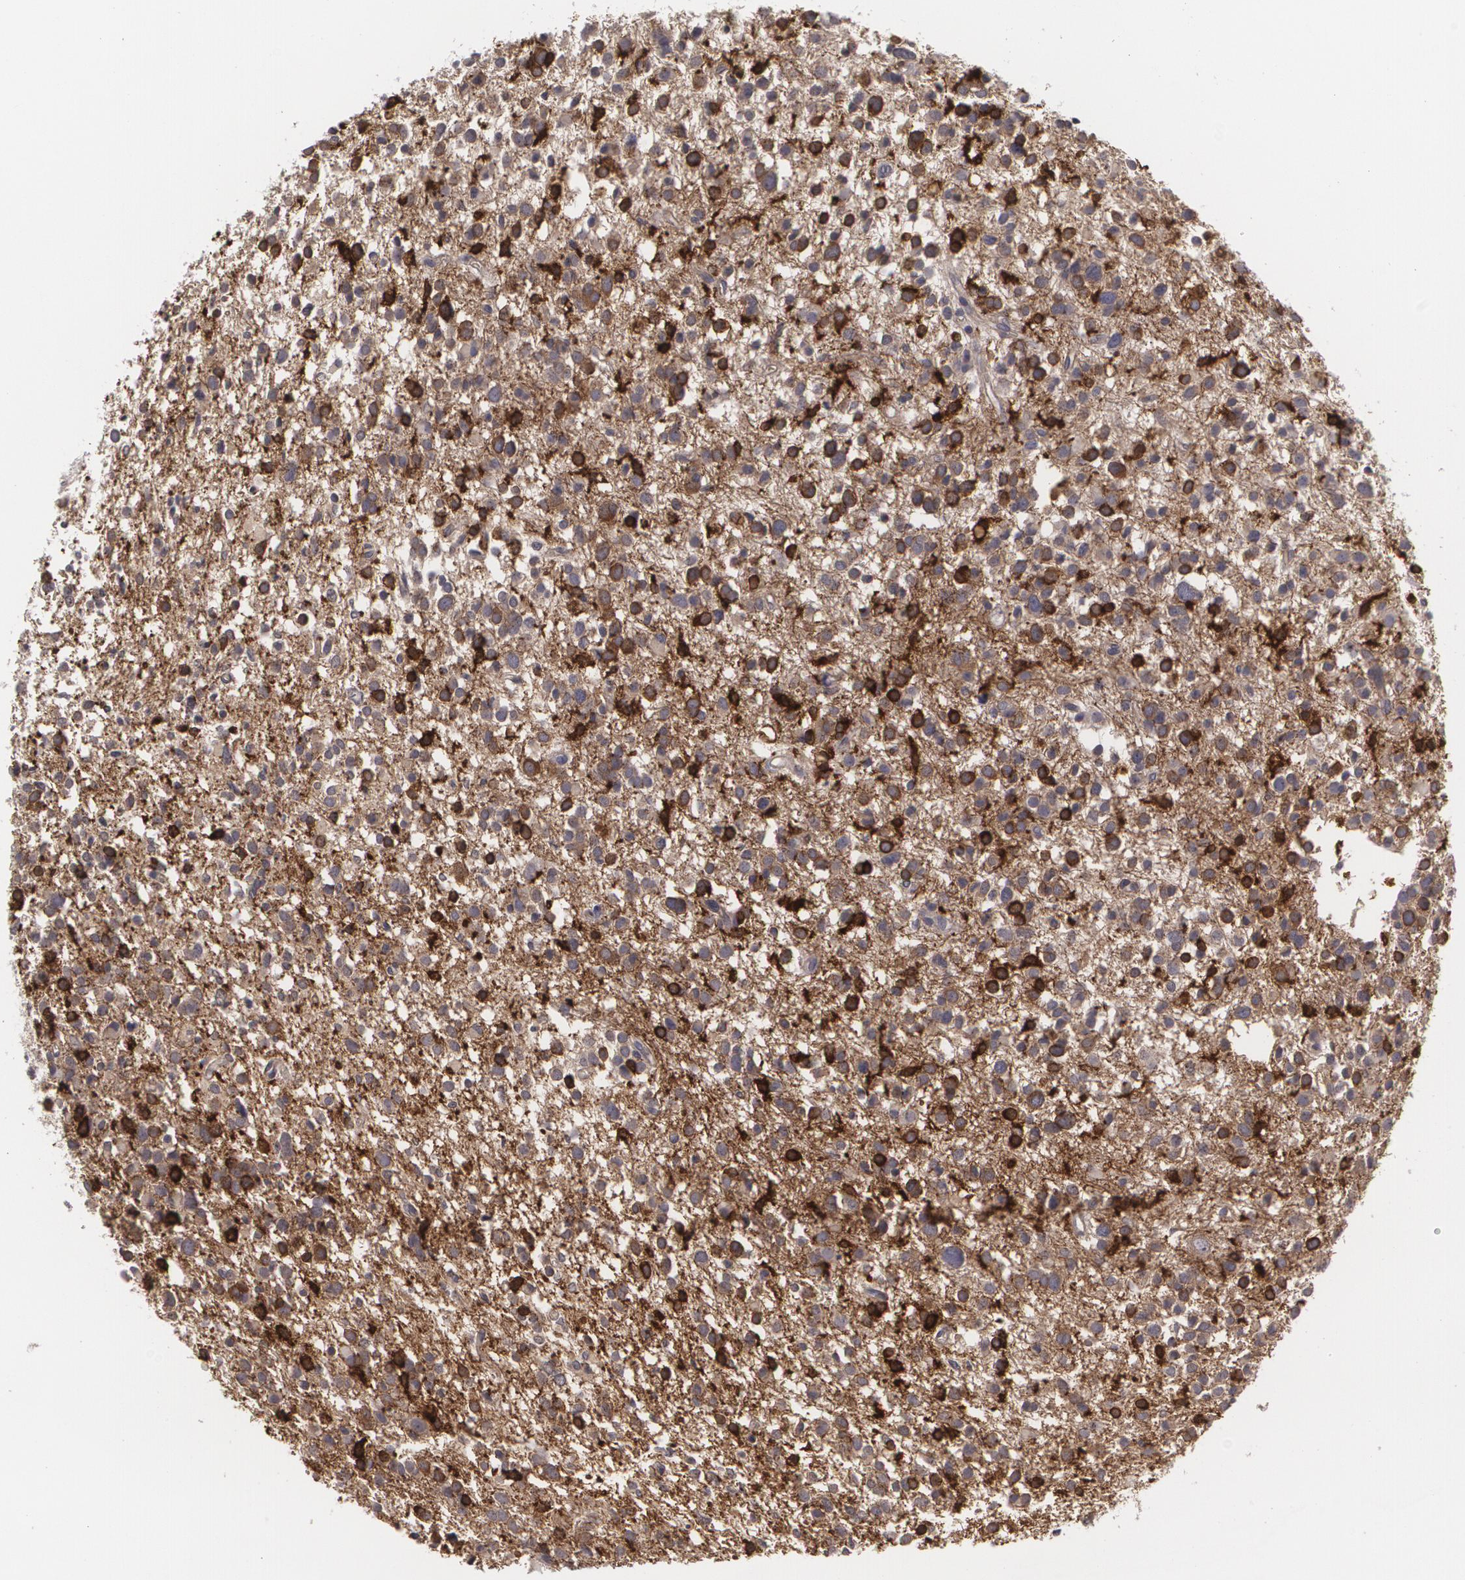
{"staining": {"intensity": "strong", "quantity": "25%-75%", "location": "cytoplasmic/membranous"}, "tissue": "glioma", "cell_type": "Tumor cells", "image_type": "cancer", "snomed": [{"axis": "morphology", "description": "Glioma, malignant, Low grade"}, {"axis": "topography", "description": "Brain"}], "caption": "Immunohistochemistry (DAB (3,3'-diaminobenzidine)) staining of glioma displays strong cytoplasmic/membranous protein expression in about 25%-75% of tumor cells. (DAB IHC, brown staining for protein, blue staining for nuclei).", "gene": "BIN1", "patient": {"sex": "female", "age": 36}}